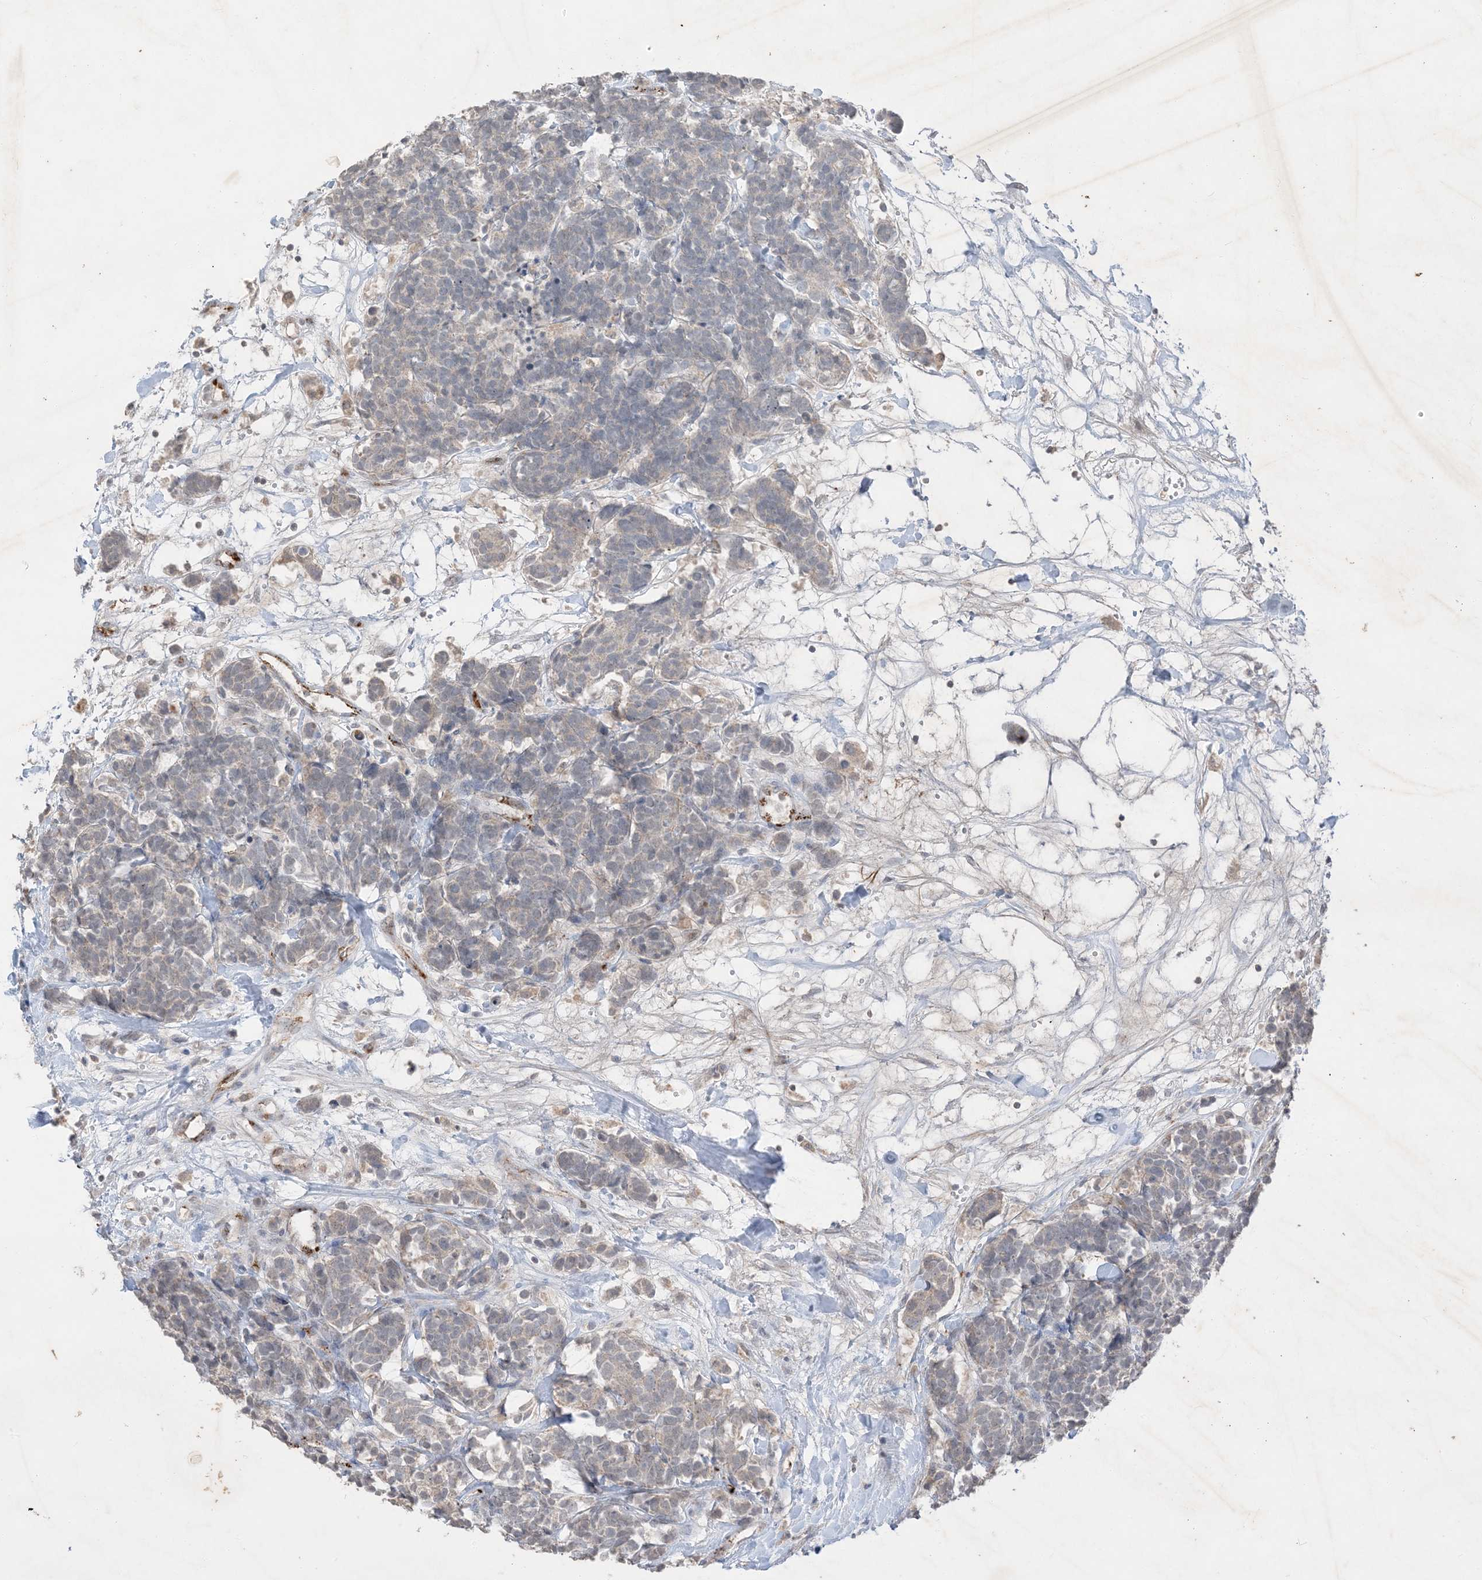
{"staining": {"intensity": "negative", "quantity": "none", "location": "none"}, "tissue": "carcinoid", "cell_type": "Tumor cells", "image_type": "cancer", "snomed": [{"axis": "morphology", "description": "Carcinoma, NOS"}, {"axis": "morphology", "description": "Carcinoid, malignant, NOS"}, {"axis": "topography", "description": "Urinary bladder"}], "caption": "Micrograph shows no significant protein staining in tumor cells of carcinoid.", "gene": "PRSS36", "patient": {"sex": "male", "age": 57}}